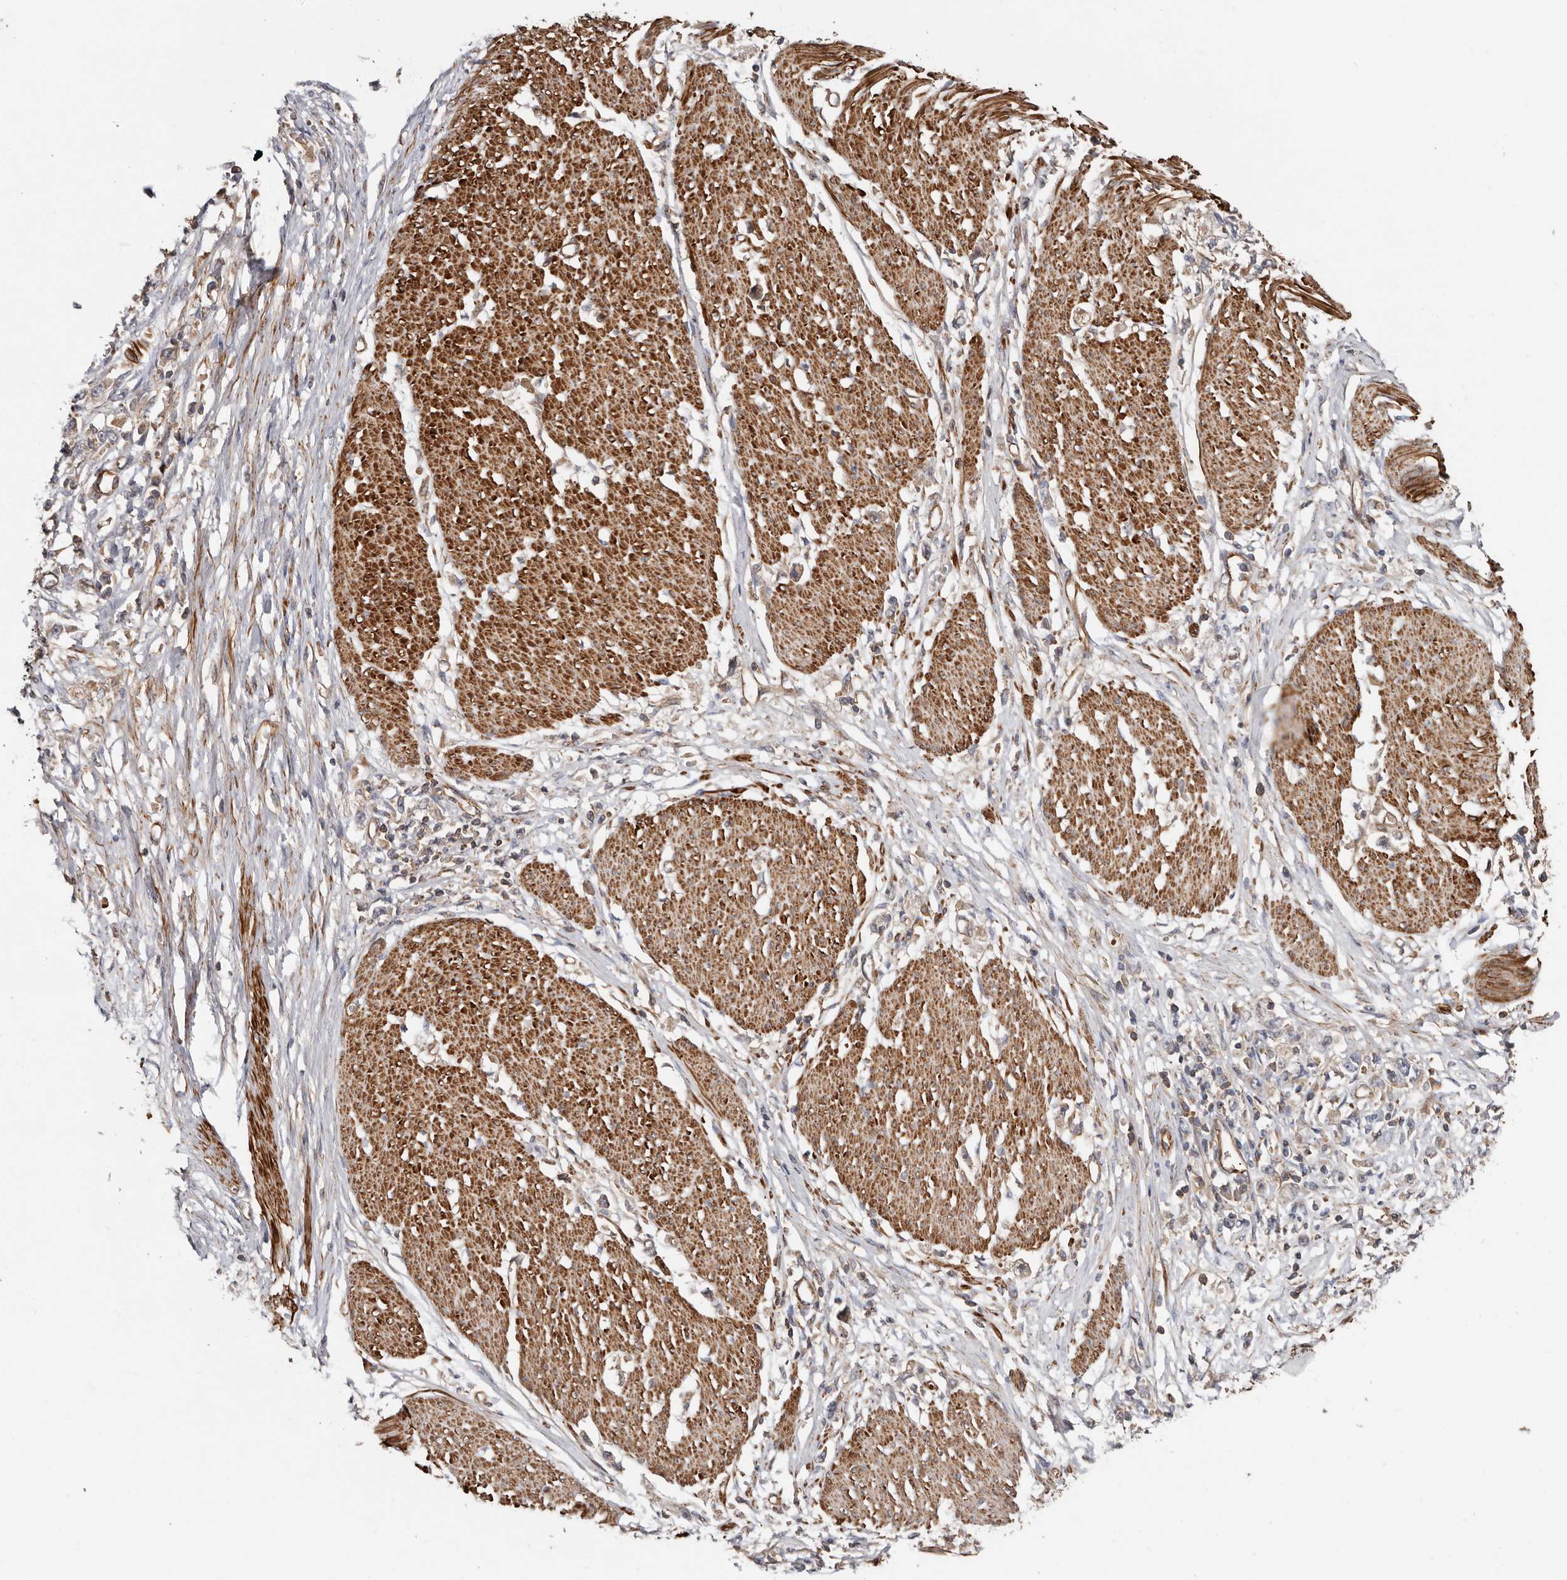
{"staining": {"intensity": "moderate", "quantity": "25%-75%", "location": "cytoplasmic/membranous"}, "tissue": "stomach cancer", "cell_type": "Tumor cells", "image_type": "cancer", "snomed": [{"axis": "morphology", "description": "Adenocarcinoma, NOS"}, {"axis": "topography", "description": "Stomach"}], "caption": "There is medium levels of moderate cytoplasmic/membranous staining in tumor cells of stomach cancer (adenocarcinoma), as demonstrated by immunohistochemical staining (brown color).", "gene": "TMC7", "patient": {"sex": "female", "age": 59}}